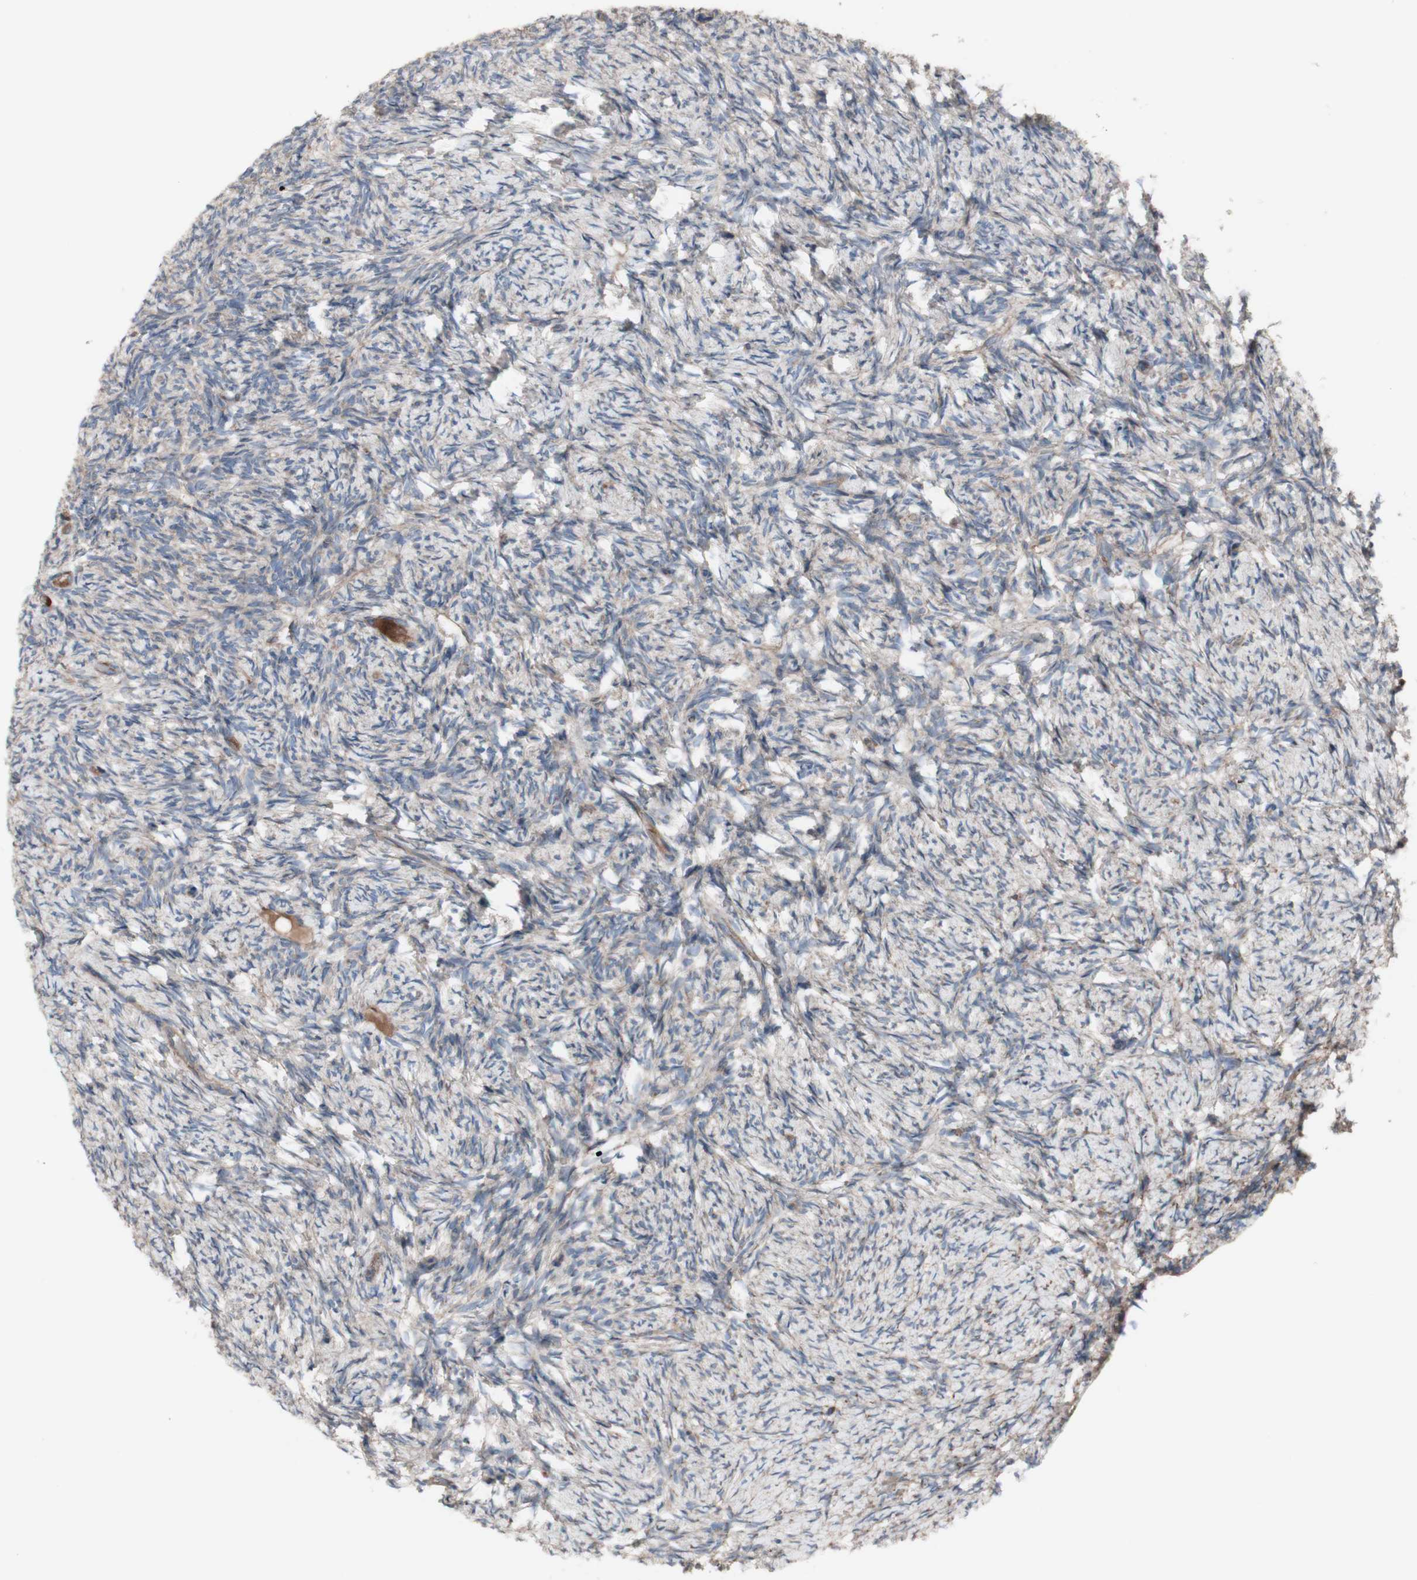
{"staining": {"intensity": "weak", "quantity": ">75%", "location": "cytoplasmic/membranous"}, "tissue": "ovary", "cell_type": "Ovarian stroma cells", "image_type": "normal", "snomed": [{"axis": "morphology", "description": "Normal tissue, NOS"}, {"axis": "topography", "description": "Ovary"}], "caption": "Immunohistochemistry (IHC) staining of unremarkable ovary, which demonstrates low levels of weak cytoplasmic/membranous staining in about >75% of ovarian stroma cells indicating weak cytoplasmic/membranous protein expression. The staining was performed using DAB (brown) for protein detection and nuclei were counterstained in hematoxylin (blue).", "gene": "COPB1", "patient": {"sex": "female", "age": 60}}